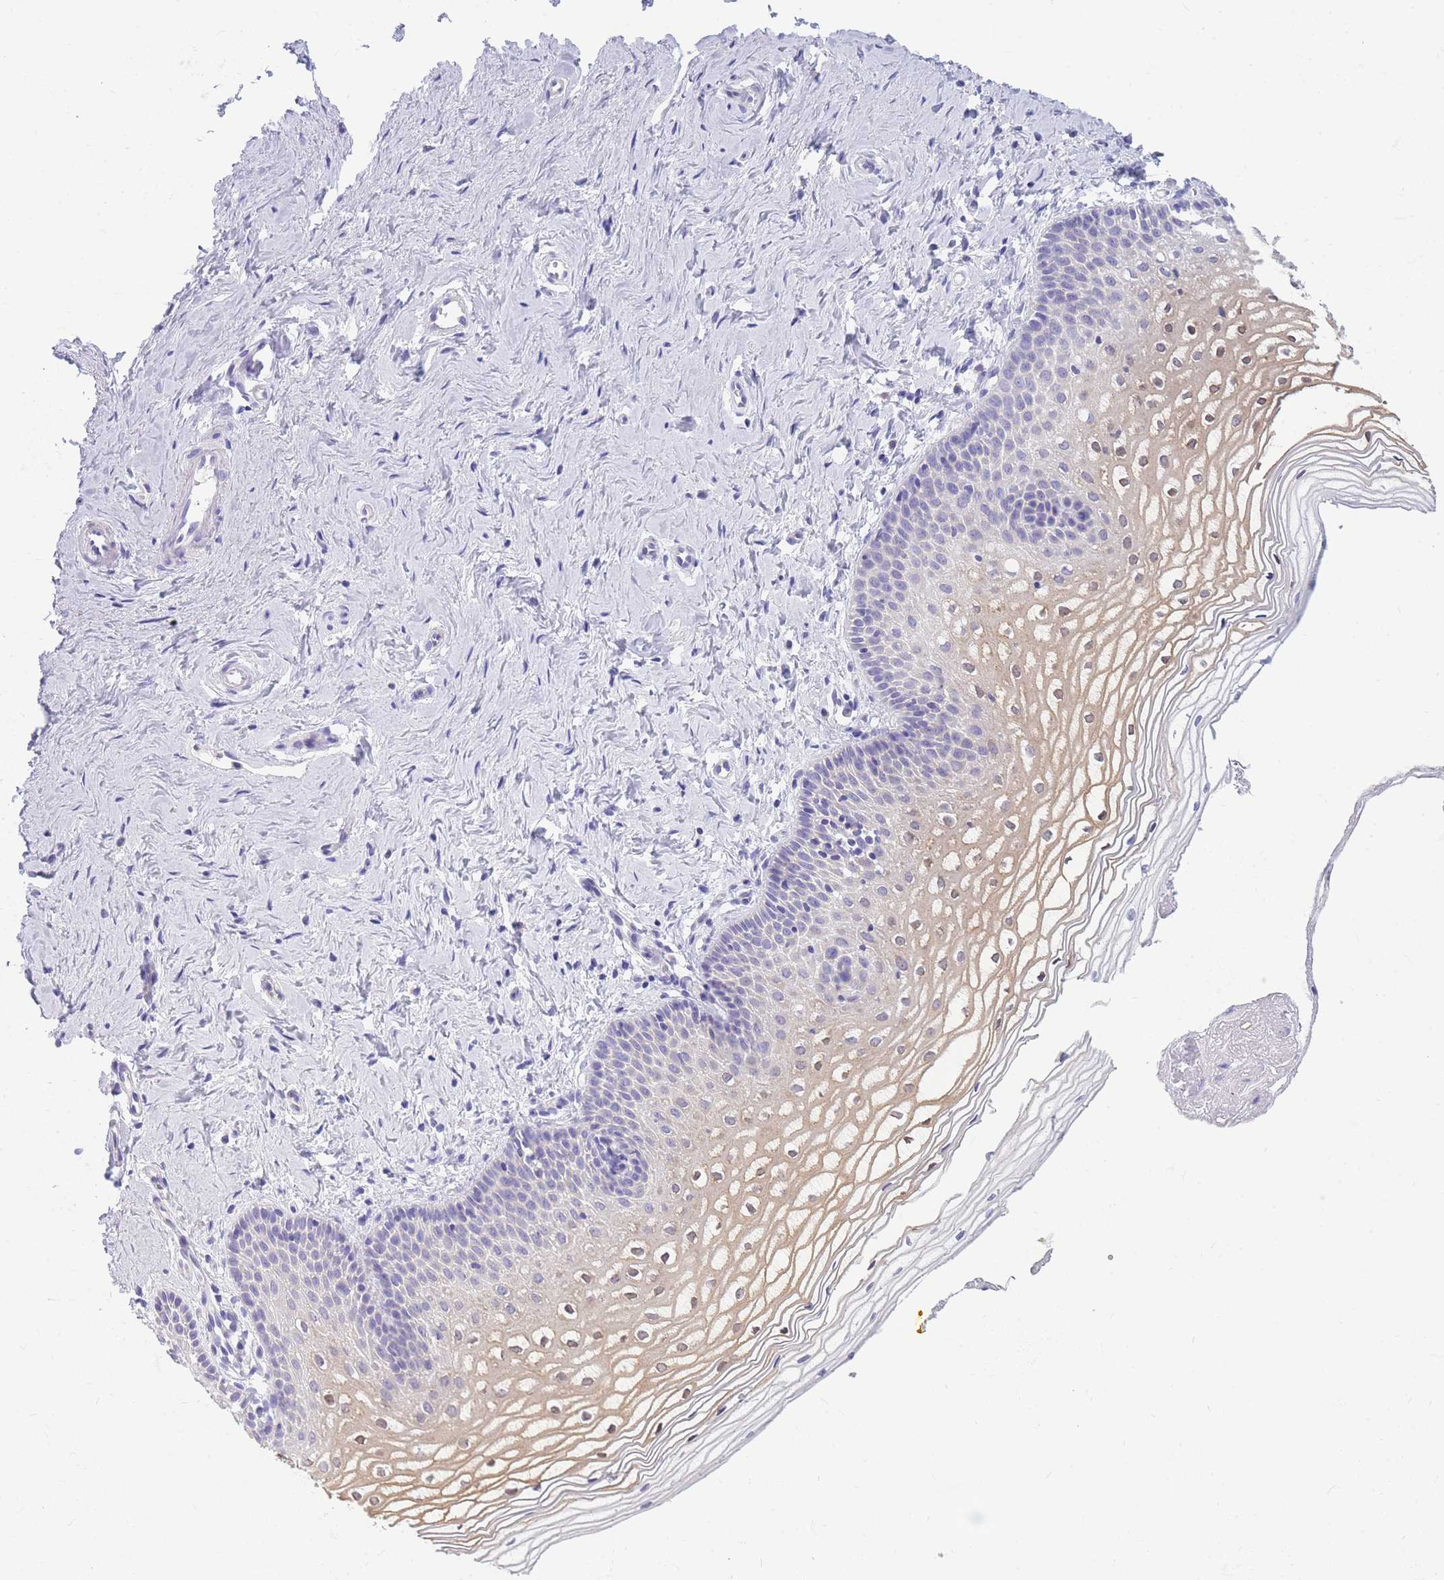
{"staining": {"intensity": "weak", "quantity": "25%-75%", "location": "cytoplasmic/membranous,nuclear"}, "tissue": "vagina", "cell_type": "Squamous epithelial cells", "image_type": "normal", "snomed": [{"axis": "morphology", "description": "Normal tissue, NOS"}, {"axis": "topography", "description": "Vagina"}], "caption": "Brown immunohistochemical staining in normal human vagina shows weak cytoplasmic/membranous,nuclear expression in approximately 25%-75% of squamous epithelial cells. The staining was performed using DAB, with brown indicating positive protein expression. Nuclei are stained blue with hematoxylin.", "gene": "DHRS11", "patient": {"sex": "female", "age": 56}}